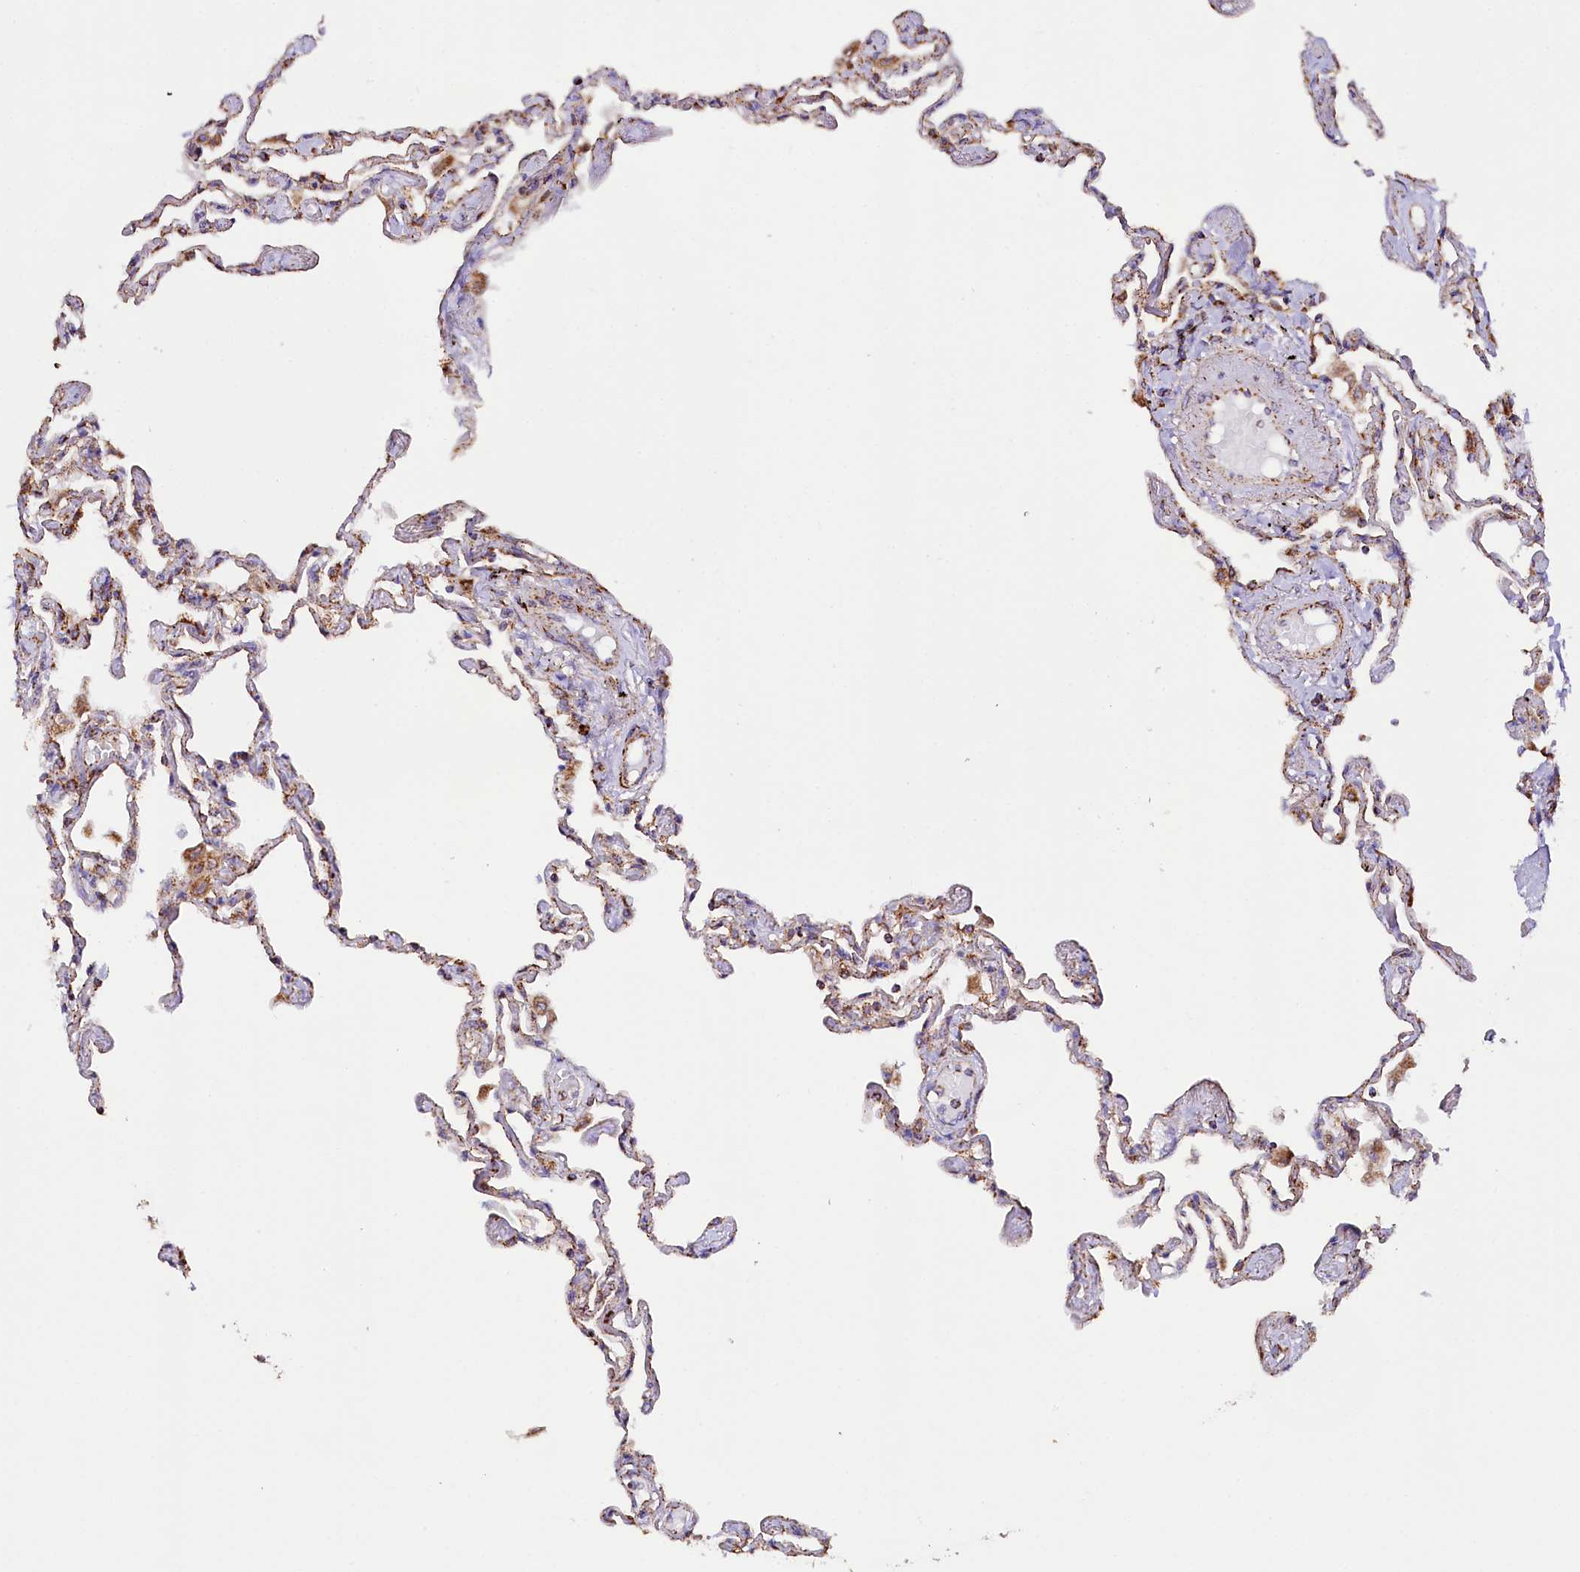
{"staining": {"intensity": "strong", "quantity": "25%-75%", "location": "cytoplasmic/membranous"}, "tissue": "lung", "cell_type": "Alveolar cells", "image_type": "normal", "snomed": [{"axis": "morphology", "description": "Normal tissue, NOS"}, {"axis": "topography", "description": "Lung"}], "caption": "IHC image of unremarkable lung: human lung stained using immunohistochemistry reveals high levels of strong protein expression localized specifically in the cytoplasmic/membranous of alveolar cells, appearing as a cytoplasmic/membranous brown color.", "gene": "APLP2", "patient": {"sex": "female", "age": 67}}